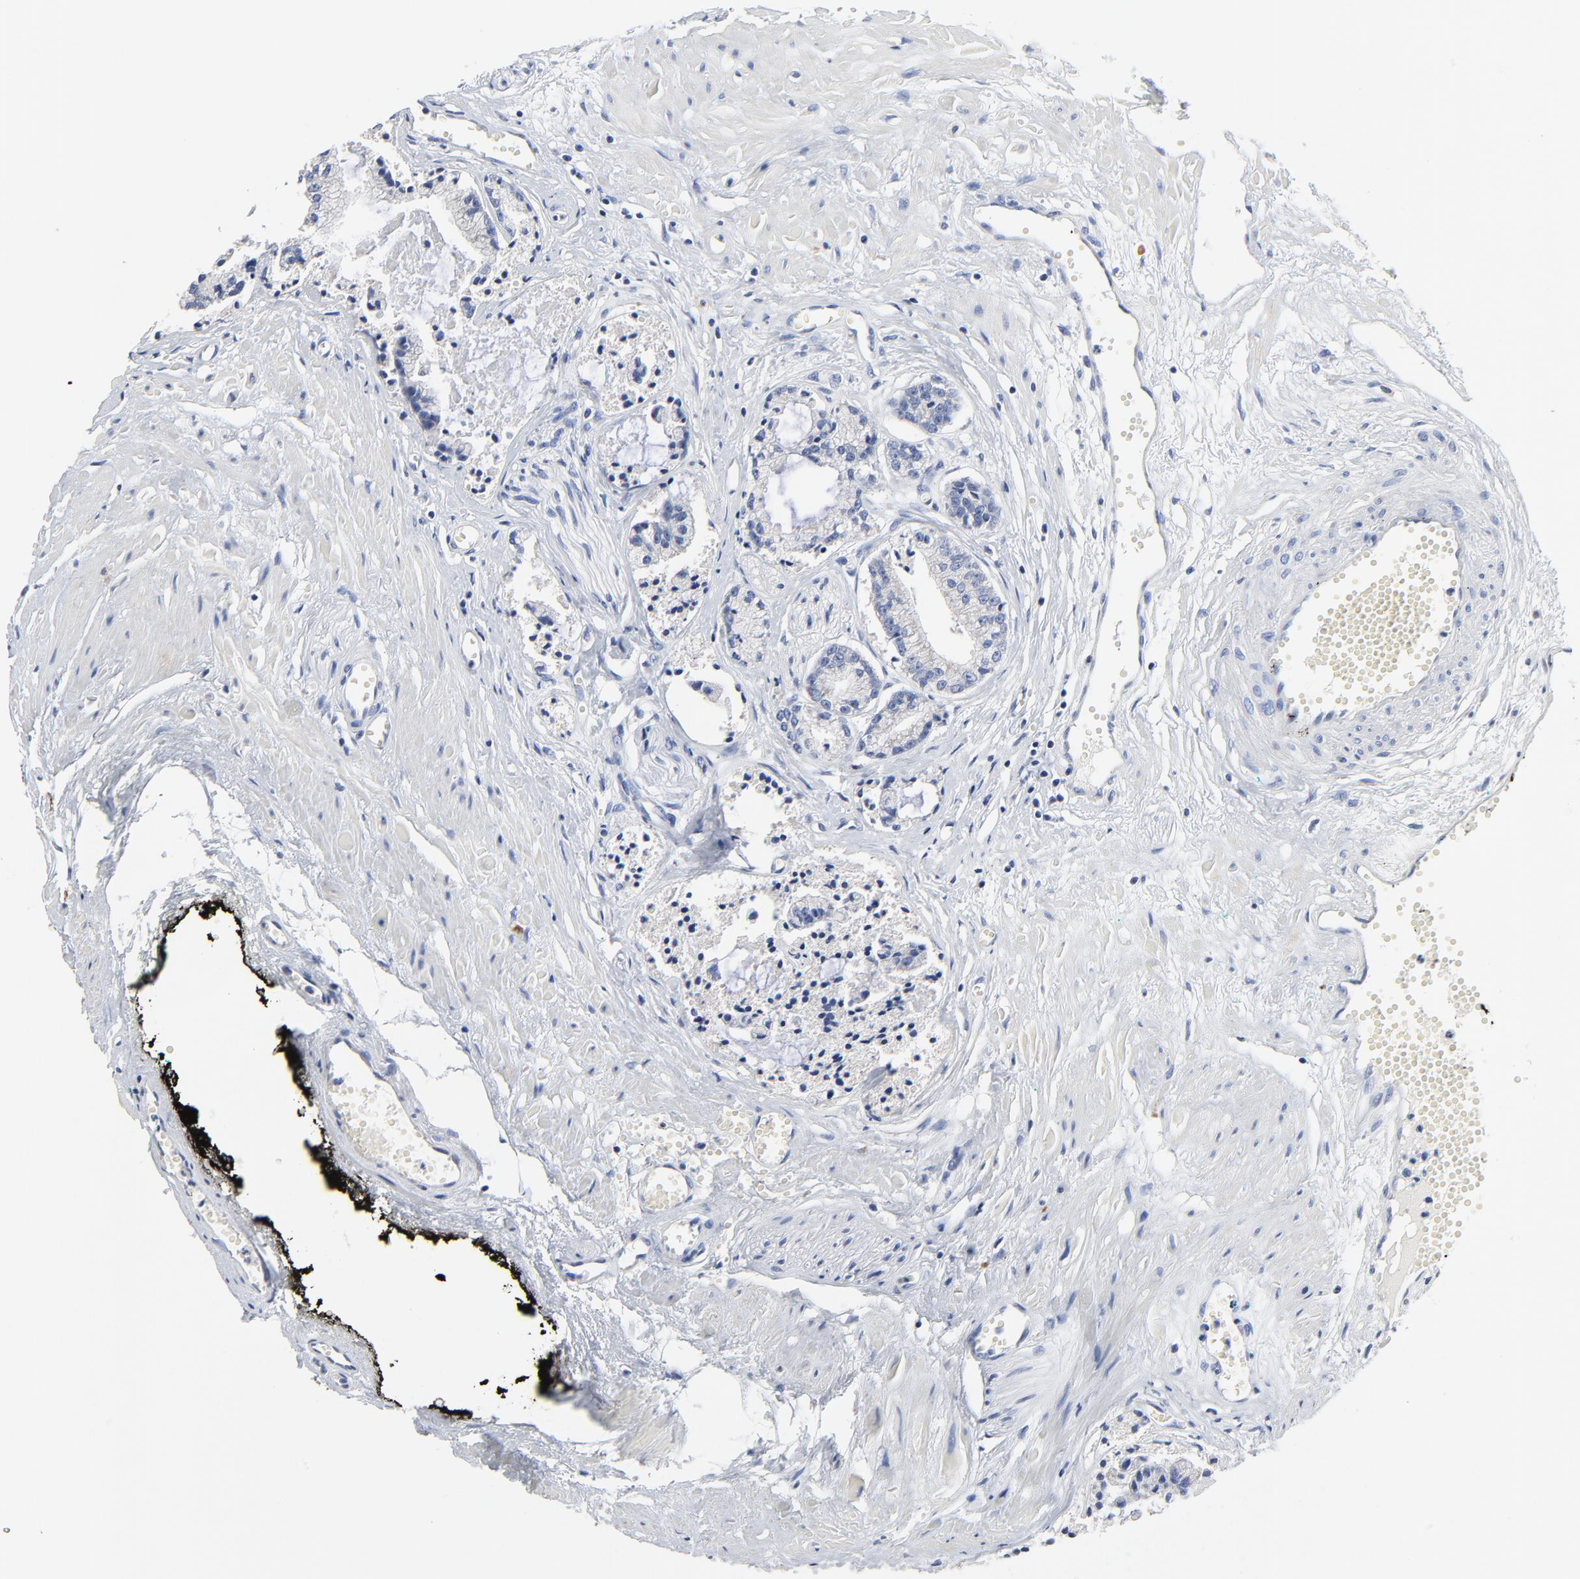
{"staining": {"intensity": "negative", "quantity": "none", "location": "none"}, "tissue": "prostate cancer", "cell_type": "Tumor cells", "image_type": "cancer", "snomed": [{"axis": "morphology", "description": "Adenocarcinoma, High grade"}, {"axis": "topography", "description": "Prostate"}], "caption": "Photomicrograph shows no protein staining in tumor cells of prostate cancer (adenocarcinoma (high-grade)) tissue.", "gene": "FBXL5", "patient": {"sex": "male", "age": 56}}